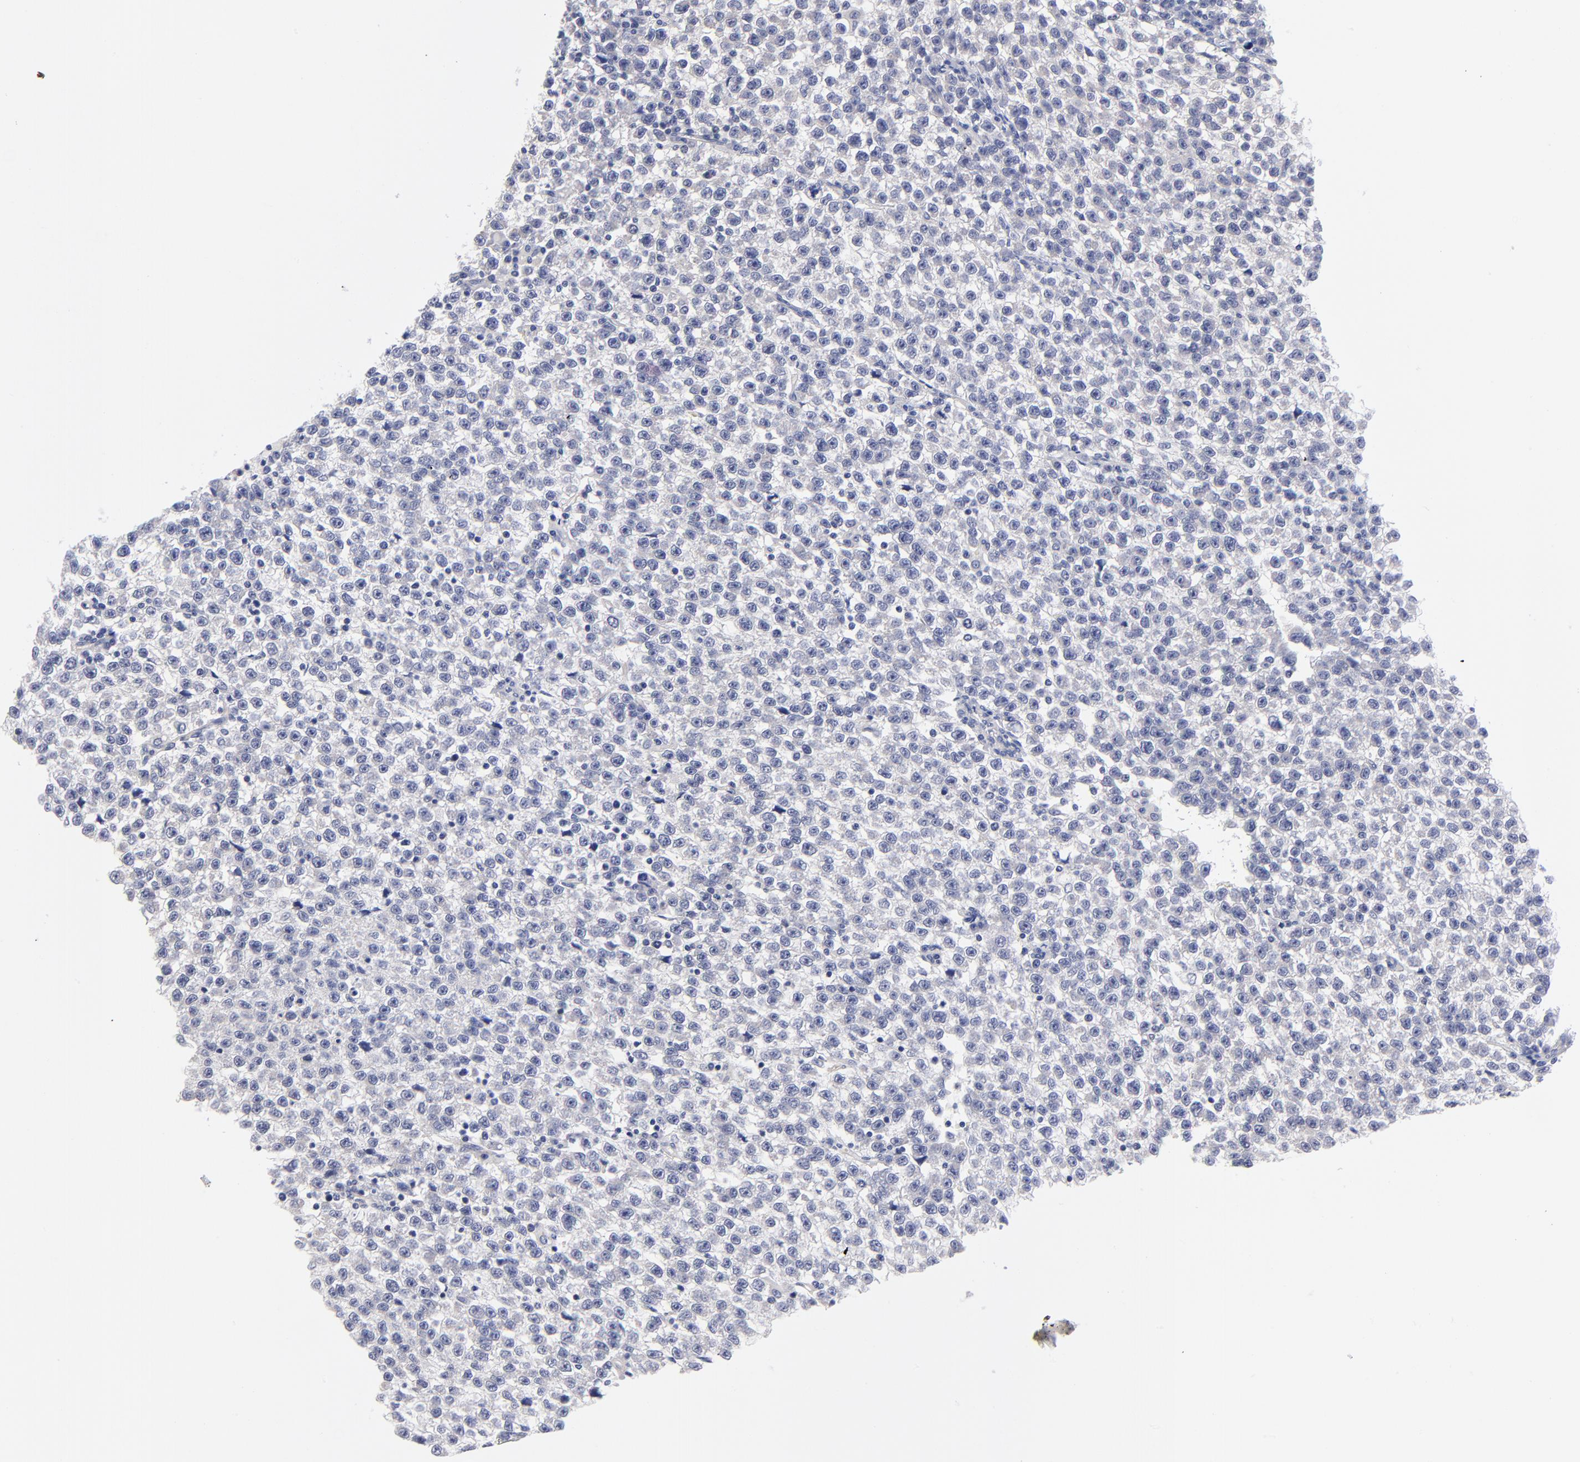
{"staining": {"intensity": "negative", "quantity": "none", "location": "none"}, "tissue": "testis cancer", "cell_type": "Tumor cells", "image_type": "cancer", "snomed": [{"axis": "morphology", "description": "Seminoma, NOS"}, {"axis": "topography", "description": "Testis"}], "caption": "Seminoma (testis) was stained to show a protein in brown. There is no significant positivity in tumor cells.", "gene": "FBXO8", "patient": {"sex": "male", "age": 35}}